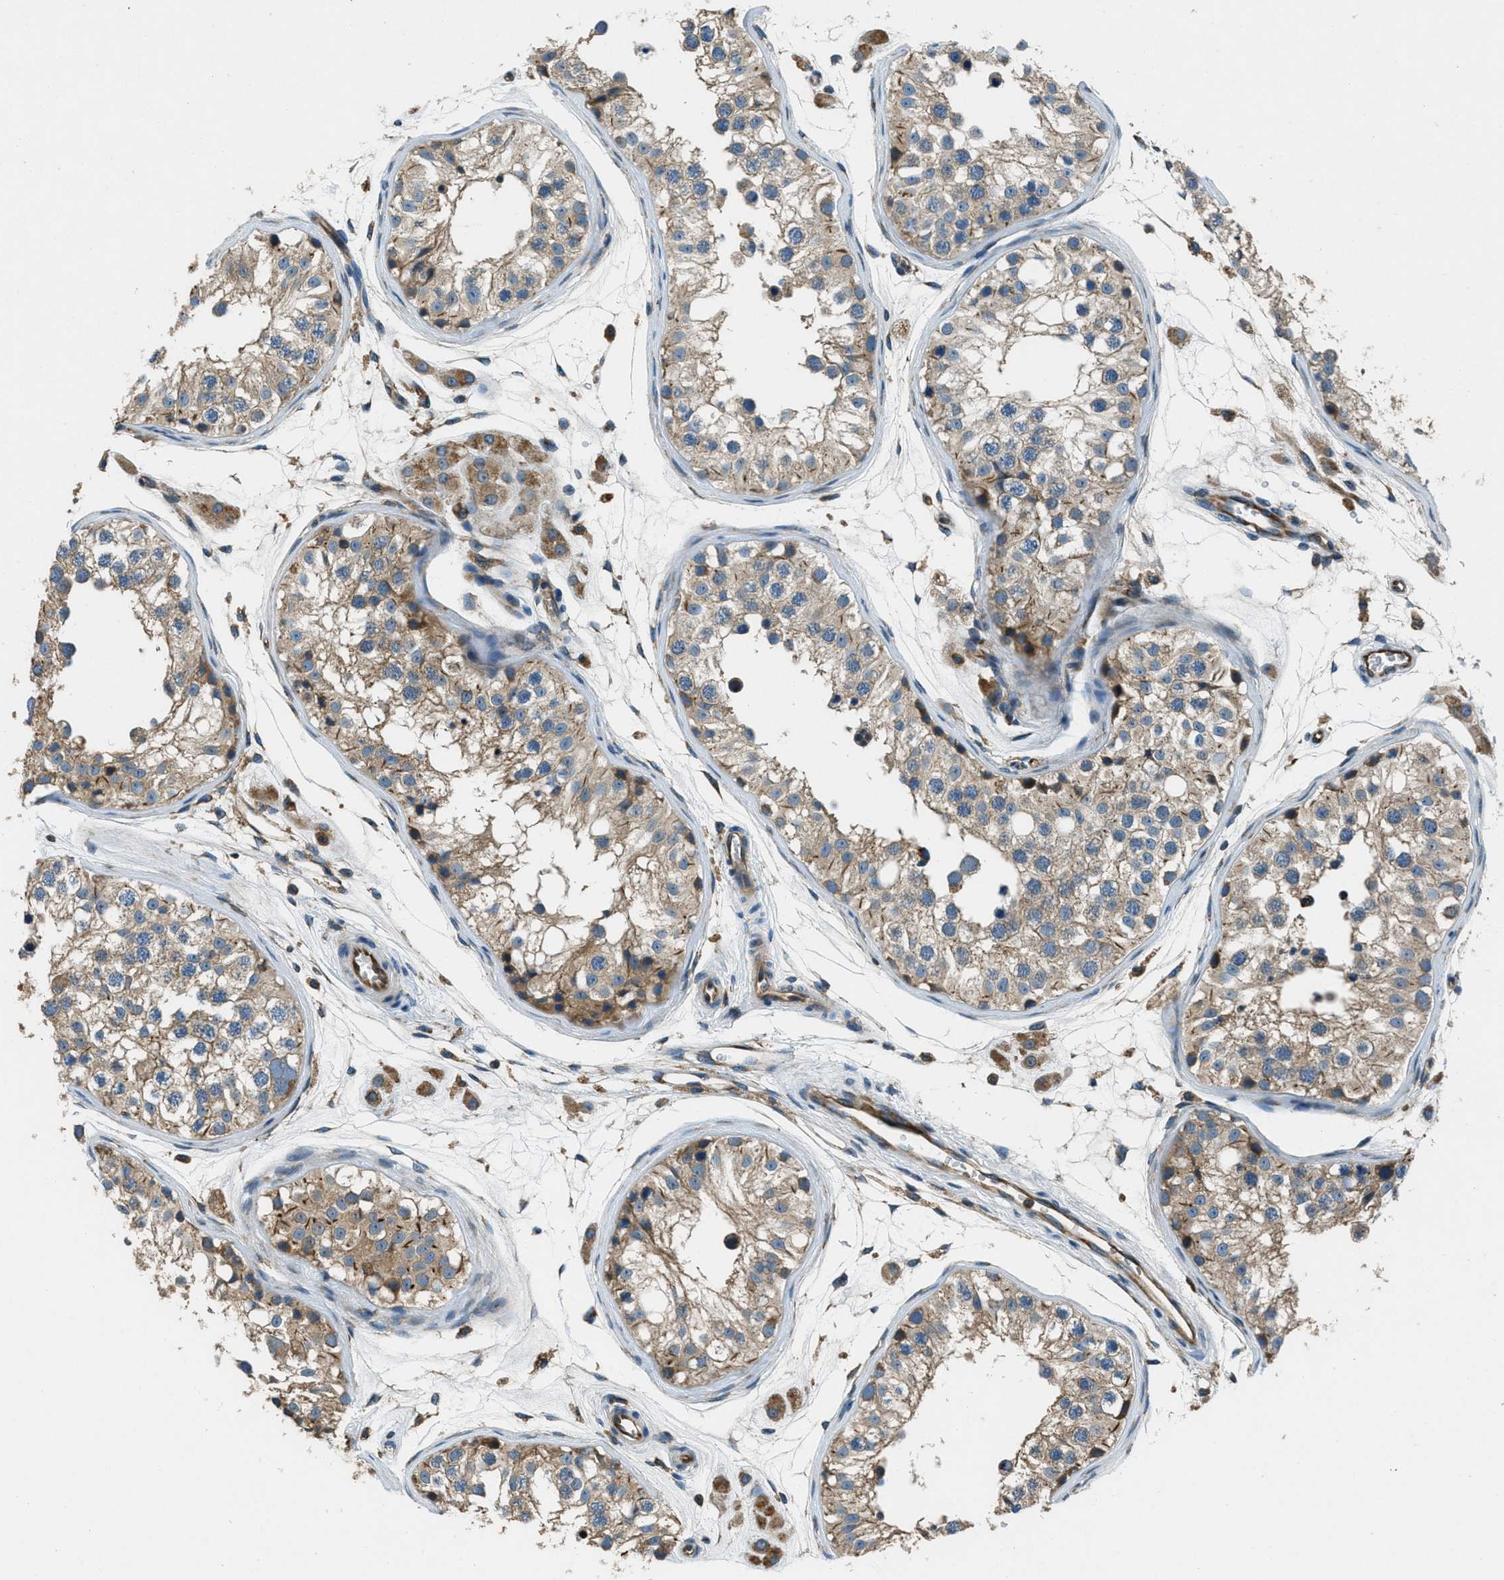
{"staining": {"intensity": "weak", "quantity": ">75%", "location": "cytoplasmic/membranous"}, "tissue": "testis", "cell_type": "Cells in seminiferous ducts", "image_type": "normal", "snomed": [{"axis": "morphology", "description": "Normal tissue, NOS"}, {"axis": "morphology", "description": "Adenocarcinoma, metastatic, NOS"}, {"axis": "topography", "description": "Testis"}], "caption": "Brown immunohistochemical staining in unremarkable testis shows weak cytoplasmic/membranous staining in approximately >75% of cells in seminiferous ducts. Nuclei are stained in blue.", "gene": "GIMAP8", "patient": {"sex": "male", "age": 26}}